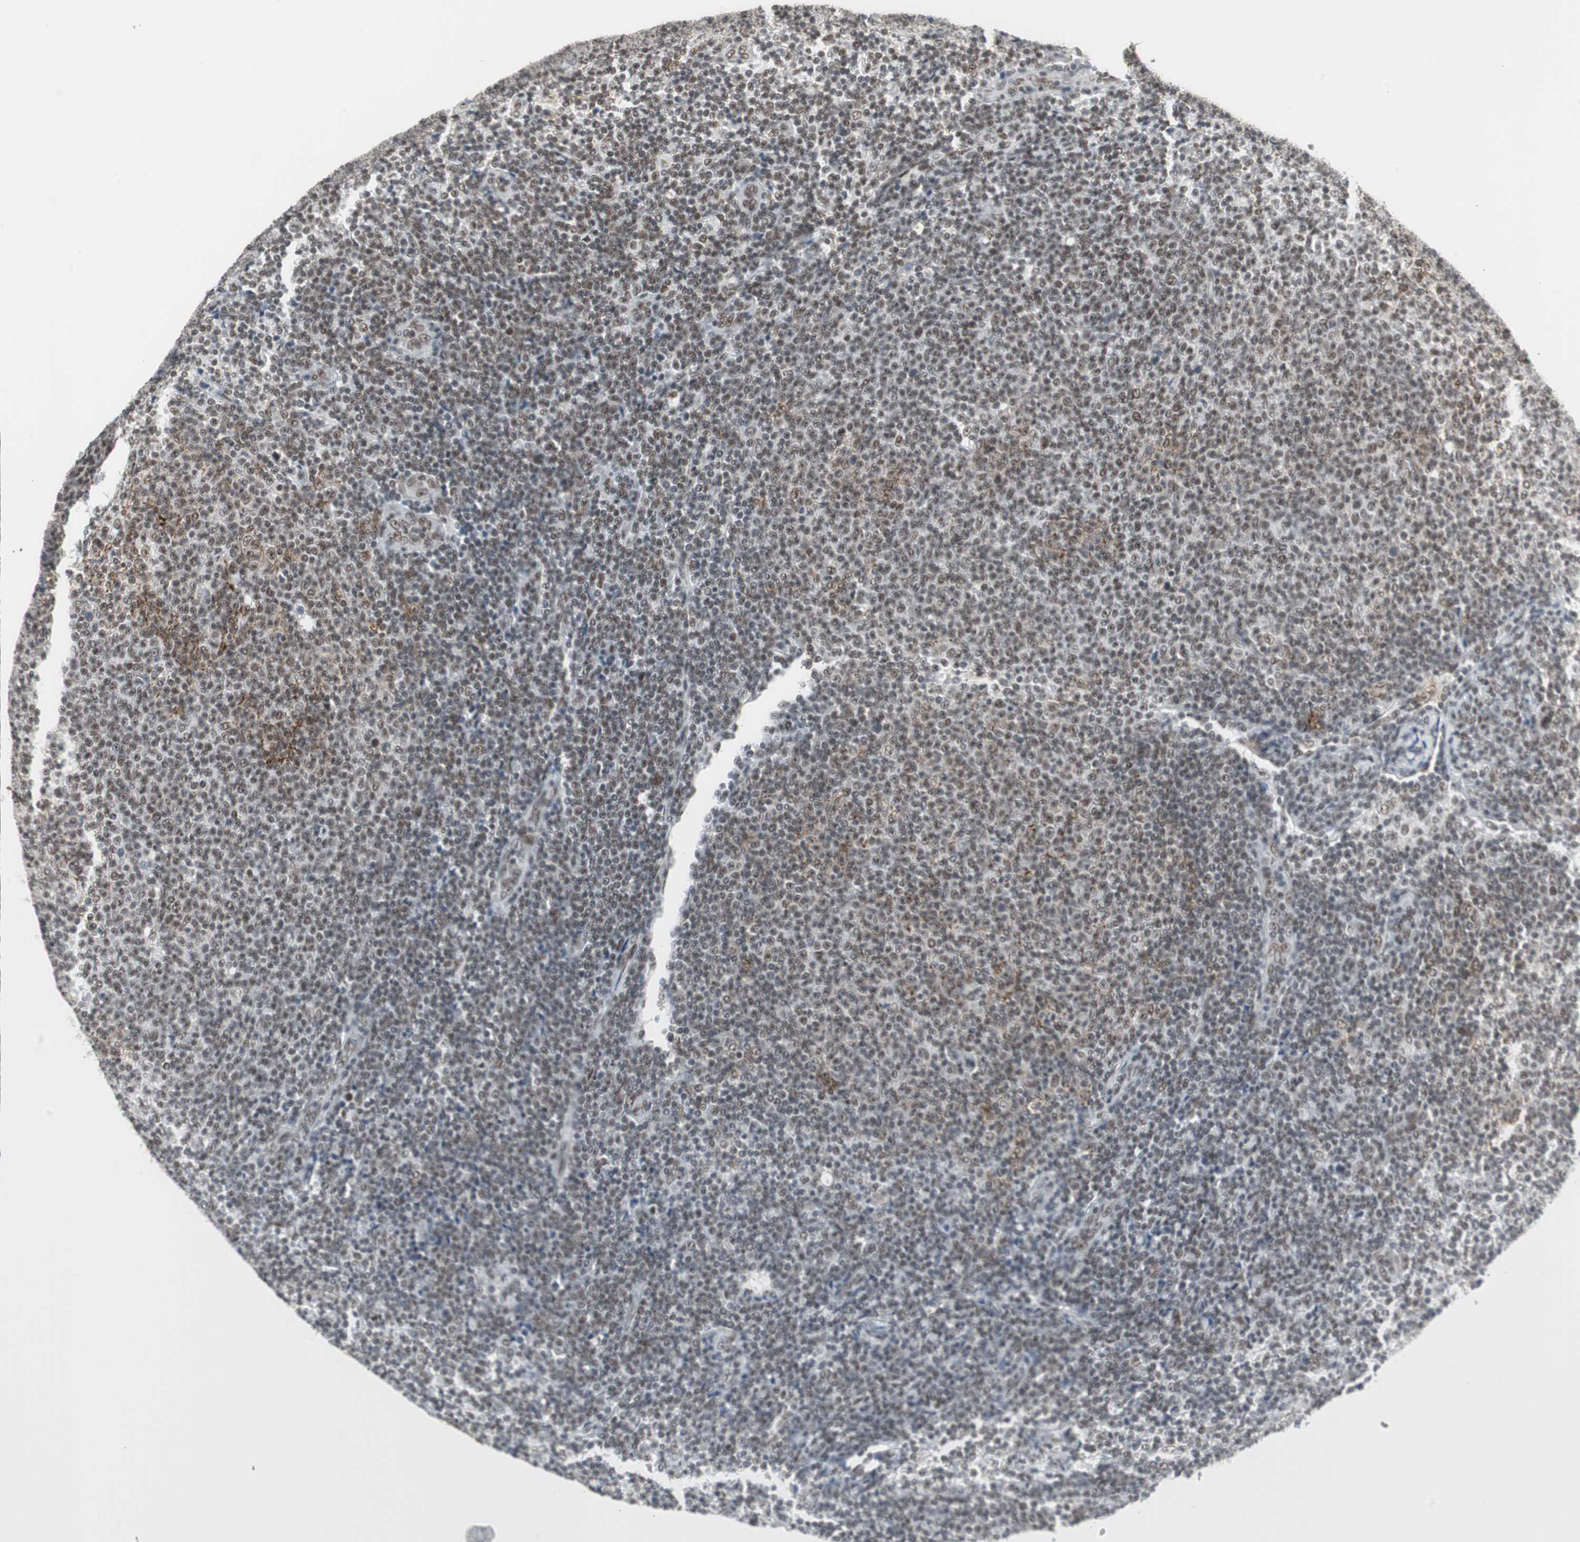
{"staining": {"intensity": "weak", "quantity": ">75%", "location": "nuclear"}, "tissue": "lymphoma", "cell_type": "Tumor cells", "image_type": "cancer", "snomed": [{"axis": "morphology", "description": "Malignant lymphoma, non-Hodgkin's type, Low grade"}, {"axis": "topography", "description": "Lymph node"}], "caption": "Tumor cells display weak nuclear expression in approximately >75% of cells in low-grade malignant lymphoma, non-Hodgkin's type. (Brightfield microscopy of DAB IHC at high magnification).", "gene": "RTF1", "patient": {"sex": "male", "age": 66}}